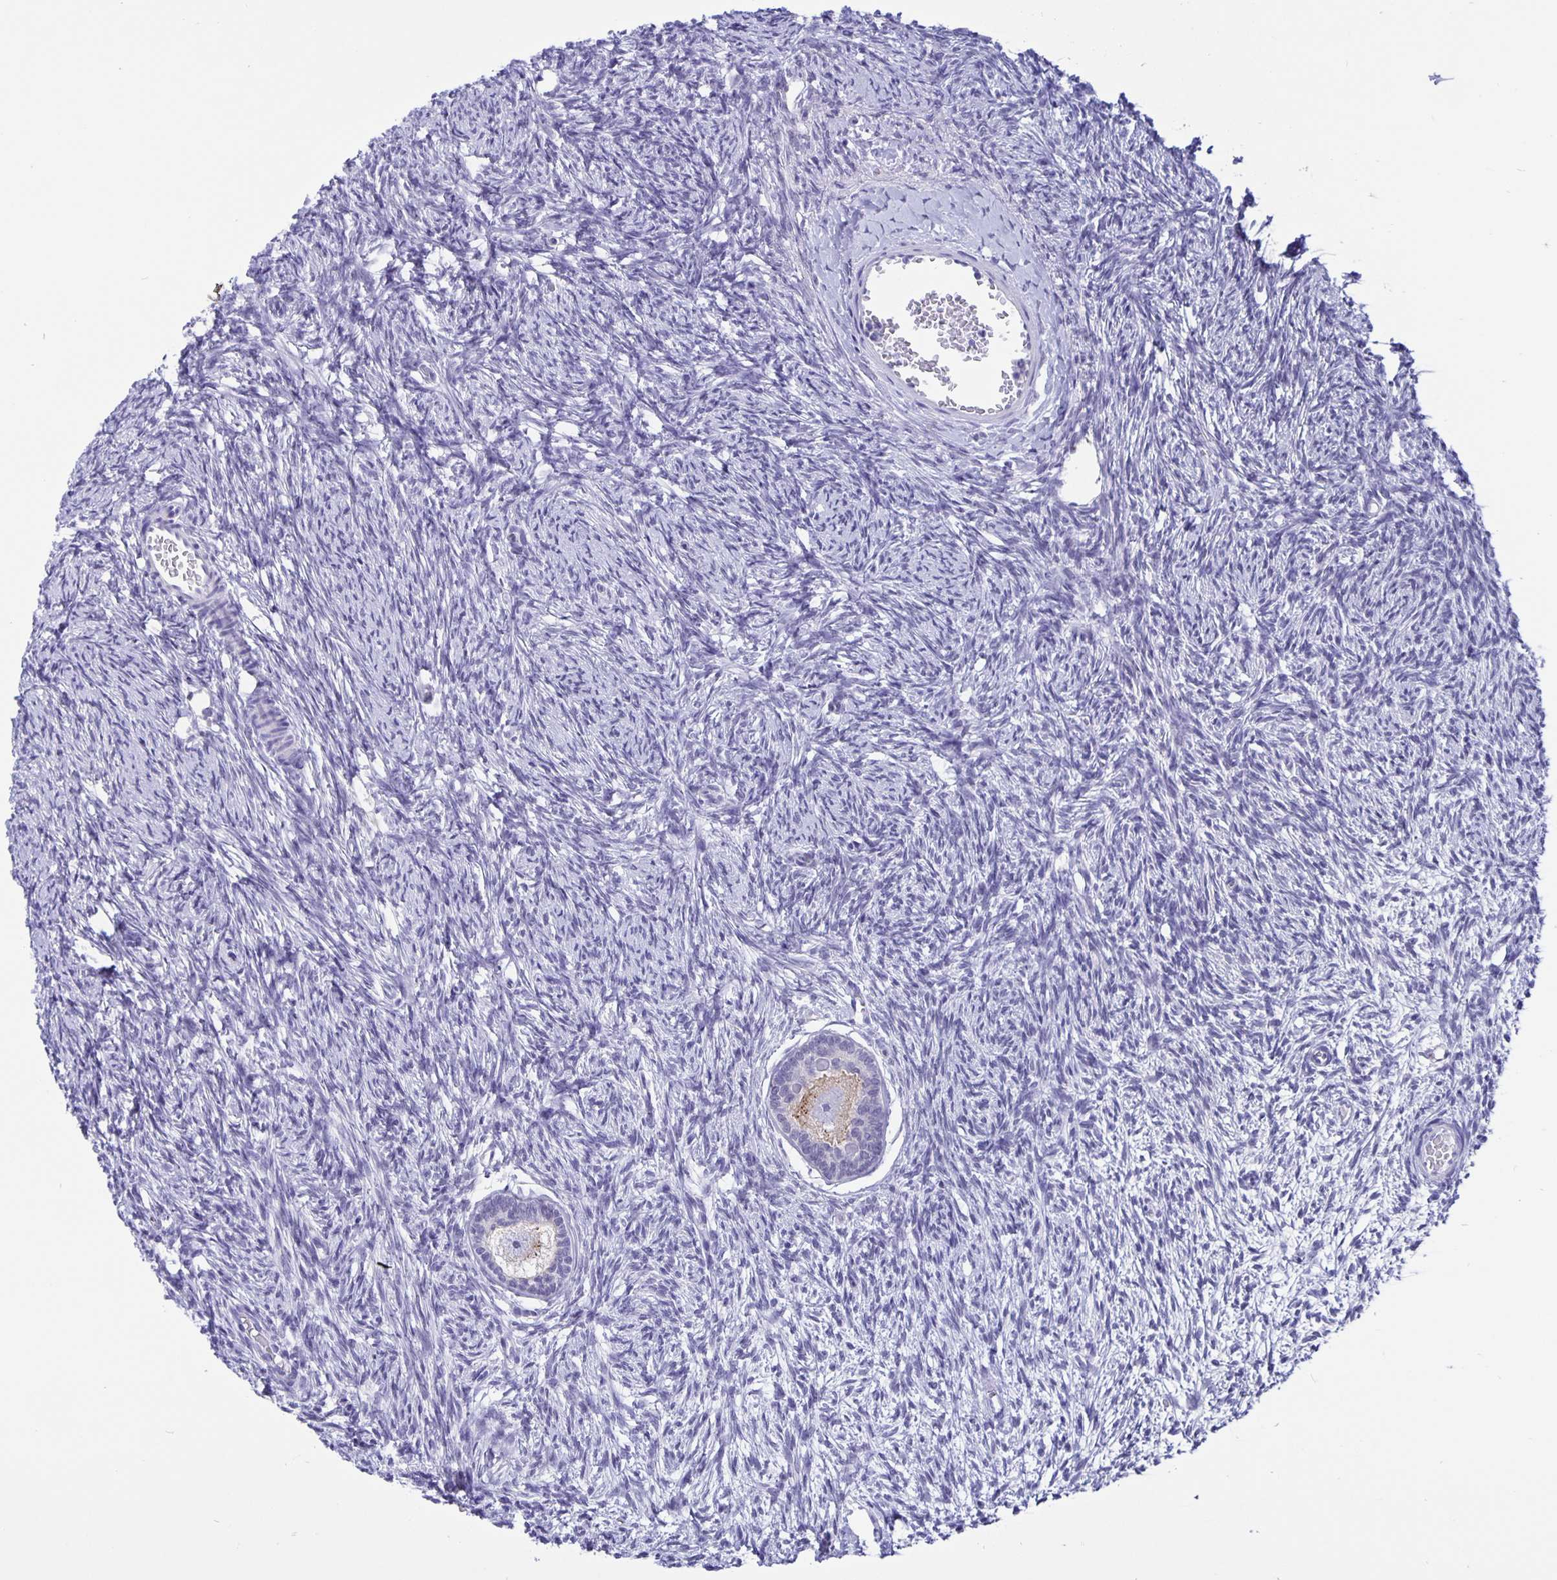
{"staining": {"intensity": "weak", "quantity": "25%-75%", "location": "cytoplasmic/membranous"}, "tissue": "ovary", "cell_type": "Follicle cells", "image_type": "normal", "snomed": [{"axis": "morphology", "description": "Normal tissue, NOS"}, {"axis": "topography", "description": "Ovary"}], "caption": "Ovary stained for a protein (brown) demonstrates weak cytoplasmic/membranous positive expression in about 25%-75% of follicle cells.", "gene": "ERMN", "patient": {"sex": "female", "age": 33}}